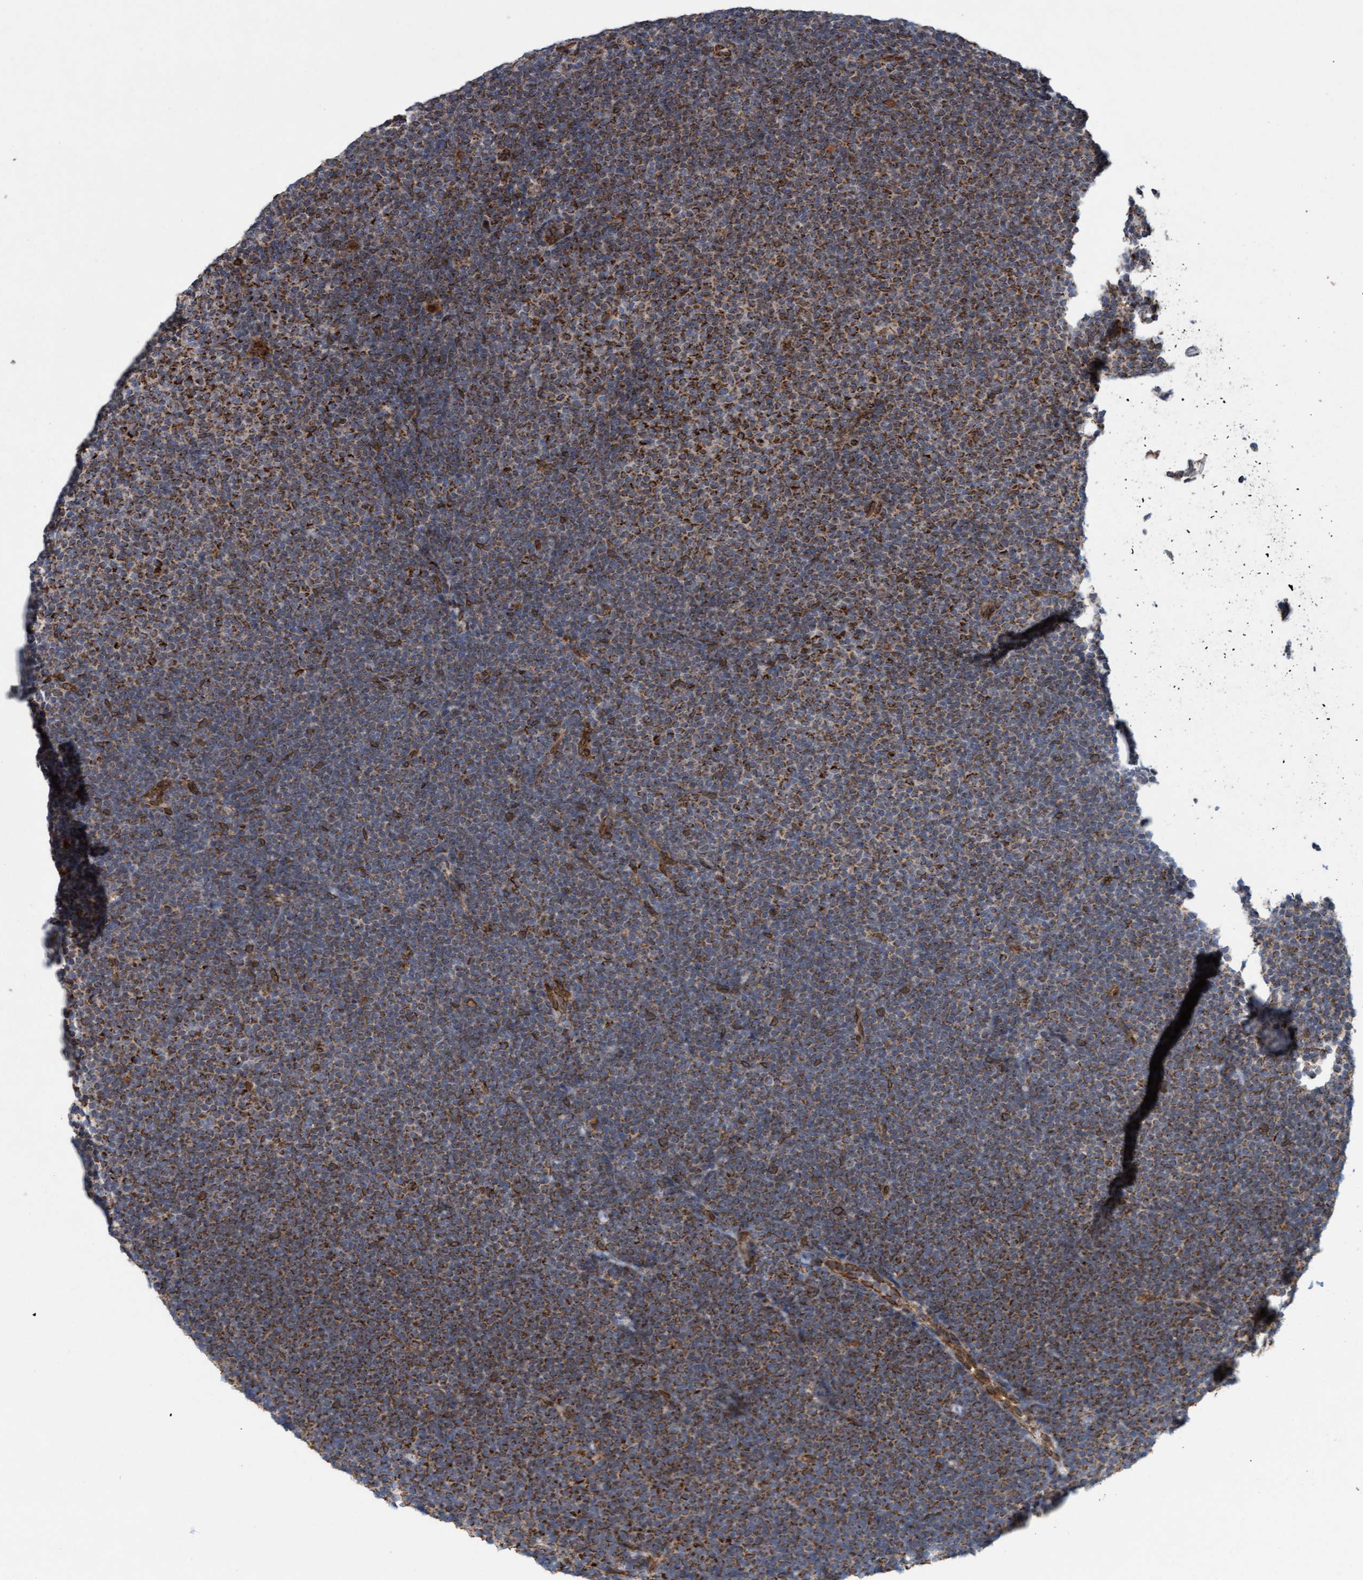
{"staining": {"intensity": "strong", "quantity": "25%-75%", "location": "cytoplasmic/membranous"}, "tissue": "lymphoma", "cell_type": "Tumor cells", "image_type": "cancer", "snomed": [{"axis": "morphology", "description": "Malignant lymphoma, non-Hodgkin's type, Low grade"}, {"axis": "topography", "description": "Lymph node"}], "caption": "A high-resolution photomicrograph shows immunohistochemistry staining of malignant lymphoma, non-Hodgkin's type (low-grade), which shows strong cytoplasmic/membranous positivity in approximately 25%-75% of tumor cells.", "gene": "MRPS23", "patient": {"sex": "female", "age": 53}}